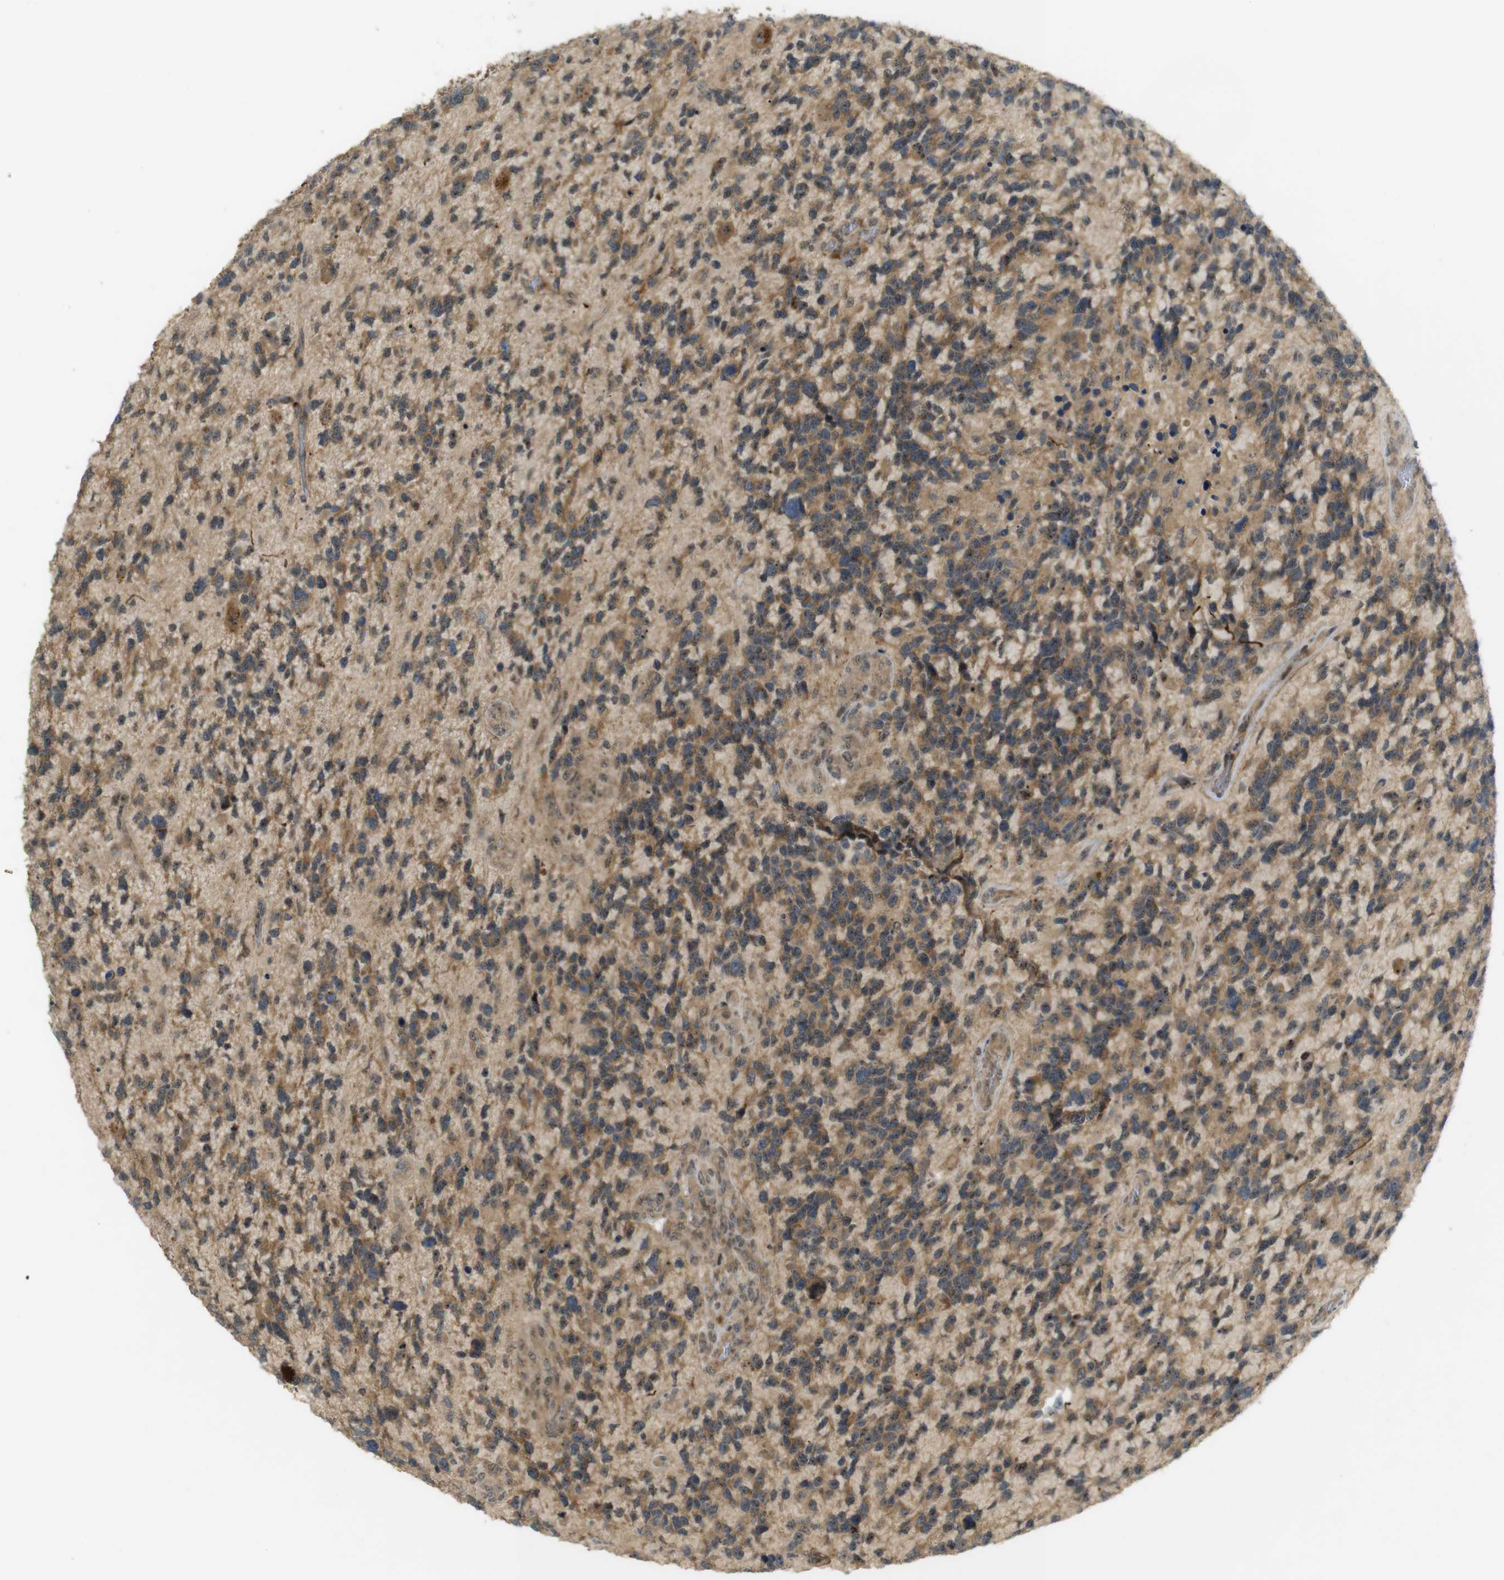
{"staining": {"intensity": "moderate", "quantity": ">75%", "location": "cytoplasmic/membranous"}, "tissue": "glioma", "cell_type": "Tumor cells", "image_type": "cancer", "snomed": [{"axis": "morphology", "description": "Glioma, malignant, High grade"}, {"axis": "topography", "description": "Brain"}], "caption": "Brown immunohistochemical staining in glioma exhibits moderate cytoplasmic/membranous positivity in about >75% of tumor cells.", "gene": "TMX3", "patient": {"sex": "female", "age": 58}}